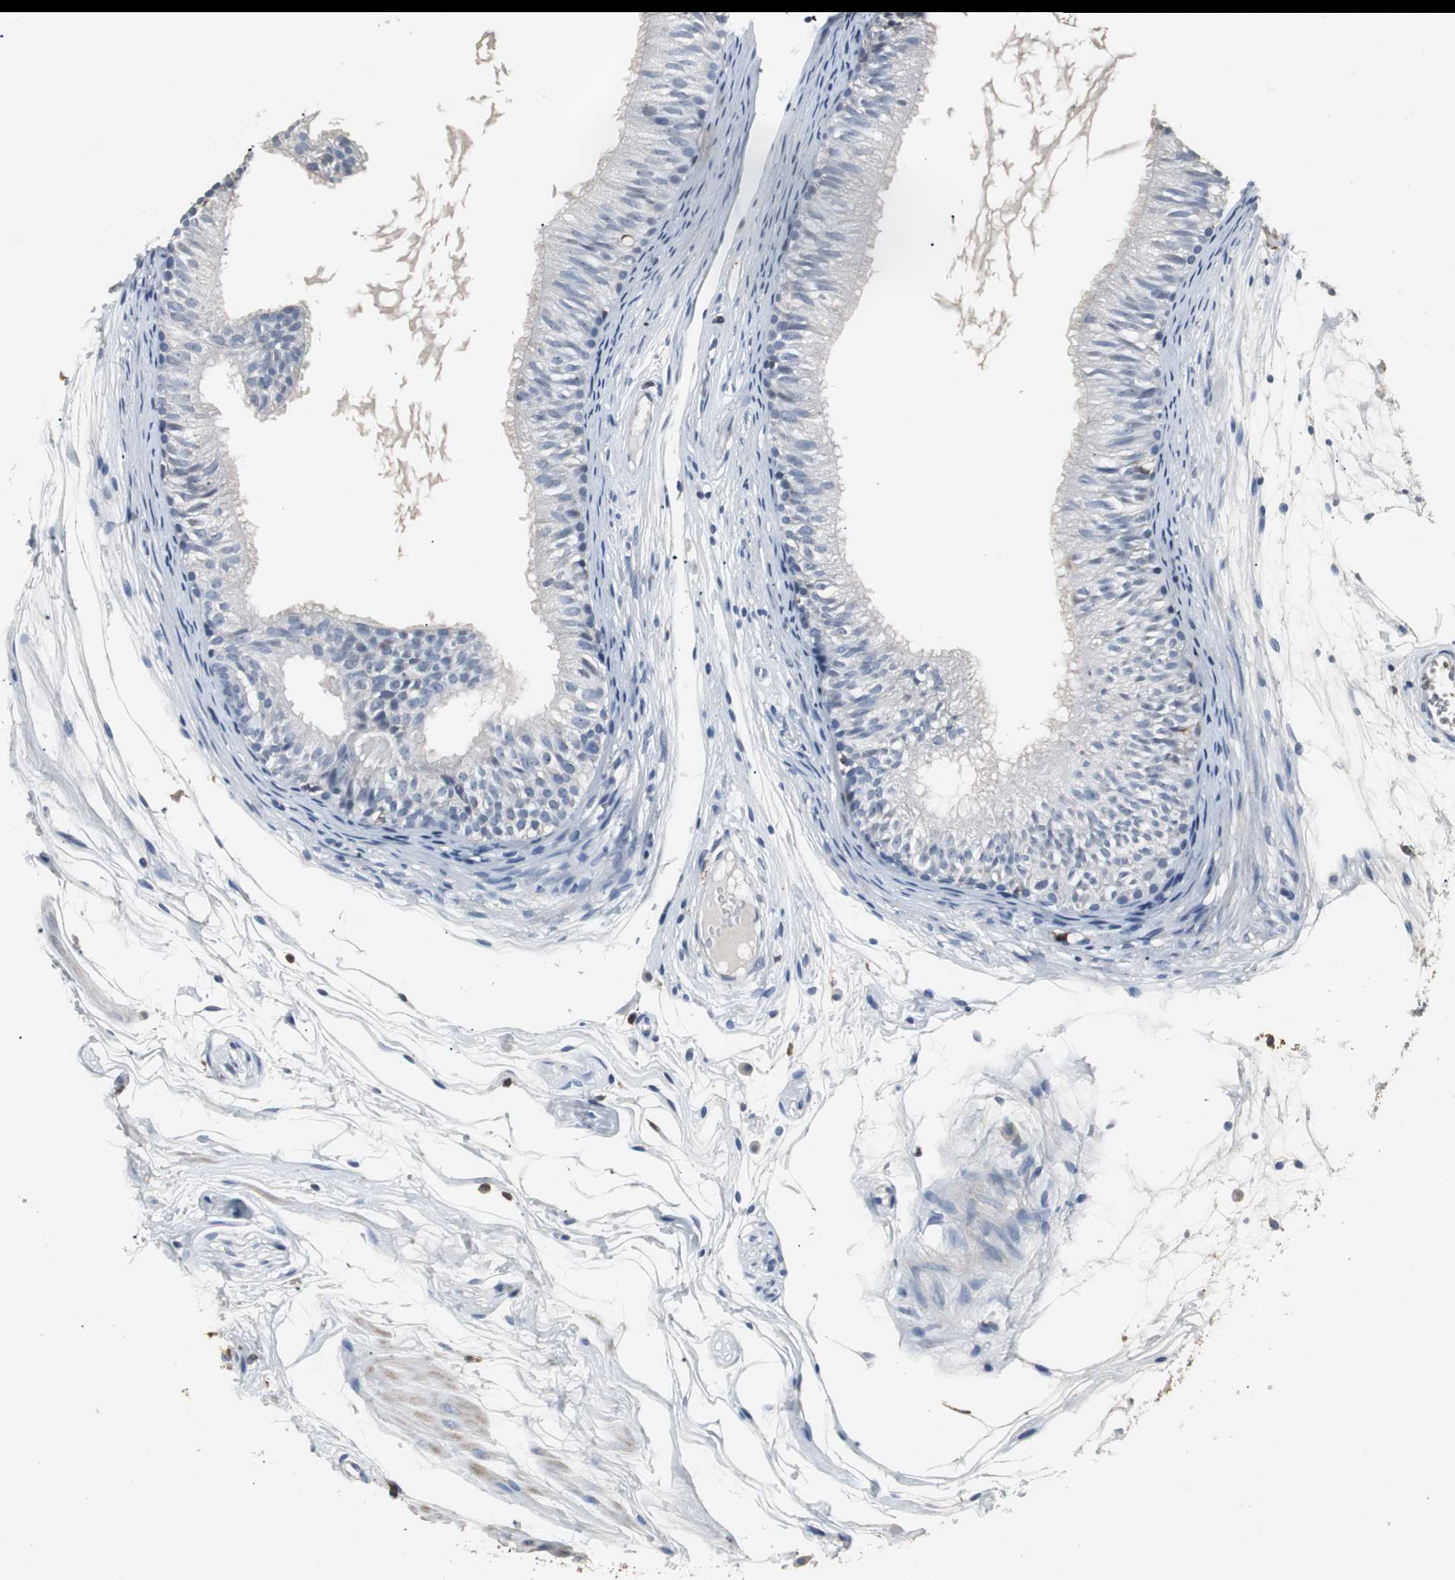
{"staining": {"intensity": "weak", "quantity": ">75%", "location": "cytoplasmic/membranous"}, "tissue": "epididymis", "cell_type": "Glandular cells", "image_type": "normal", "snomed": [{"axis": "morphology", "description": "Normal tissue, NOS"}, {"axis": "morphology", "description": "Atrophy, NOS"}, {"axis": "topography", "description": "Testis"}, {"axis": "topography", "description": "Epididymis"}], "caption": "An IHC image of normal tissue is shown. Protein staining in brown shows weak cytoplasmic/membranous positivity in epididymis within glandular cells.", "gene": "NCF2", "patient": {"sex": "male", "age": 18}}